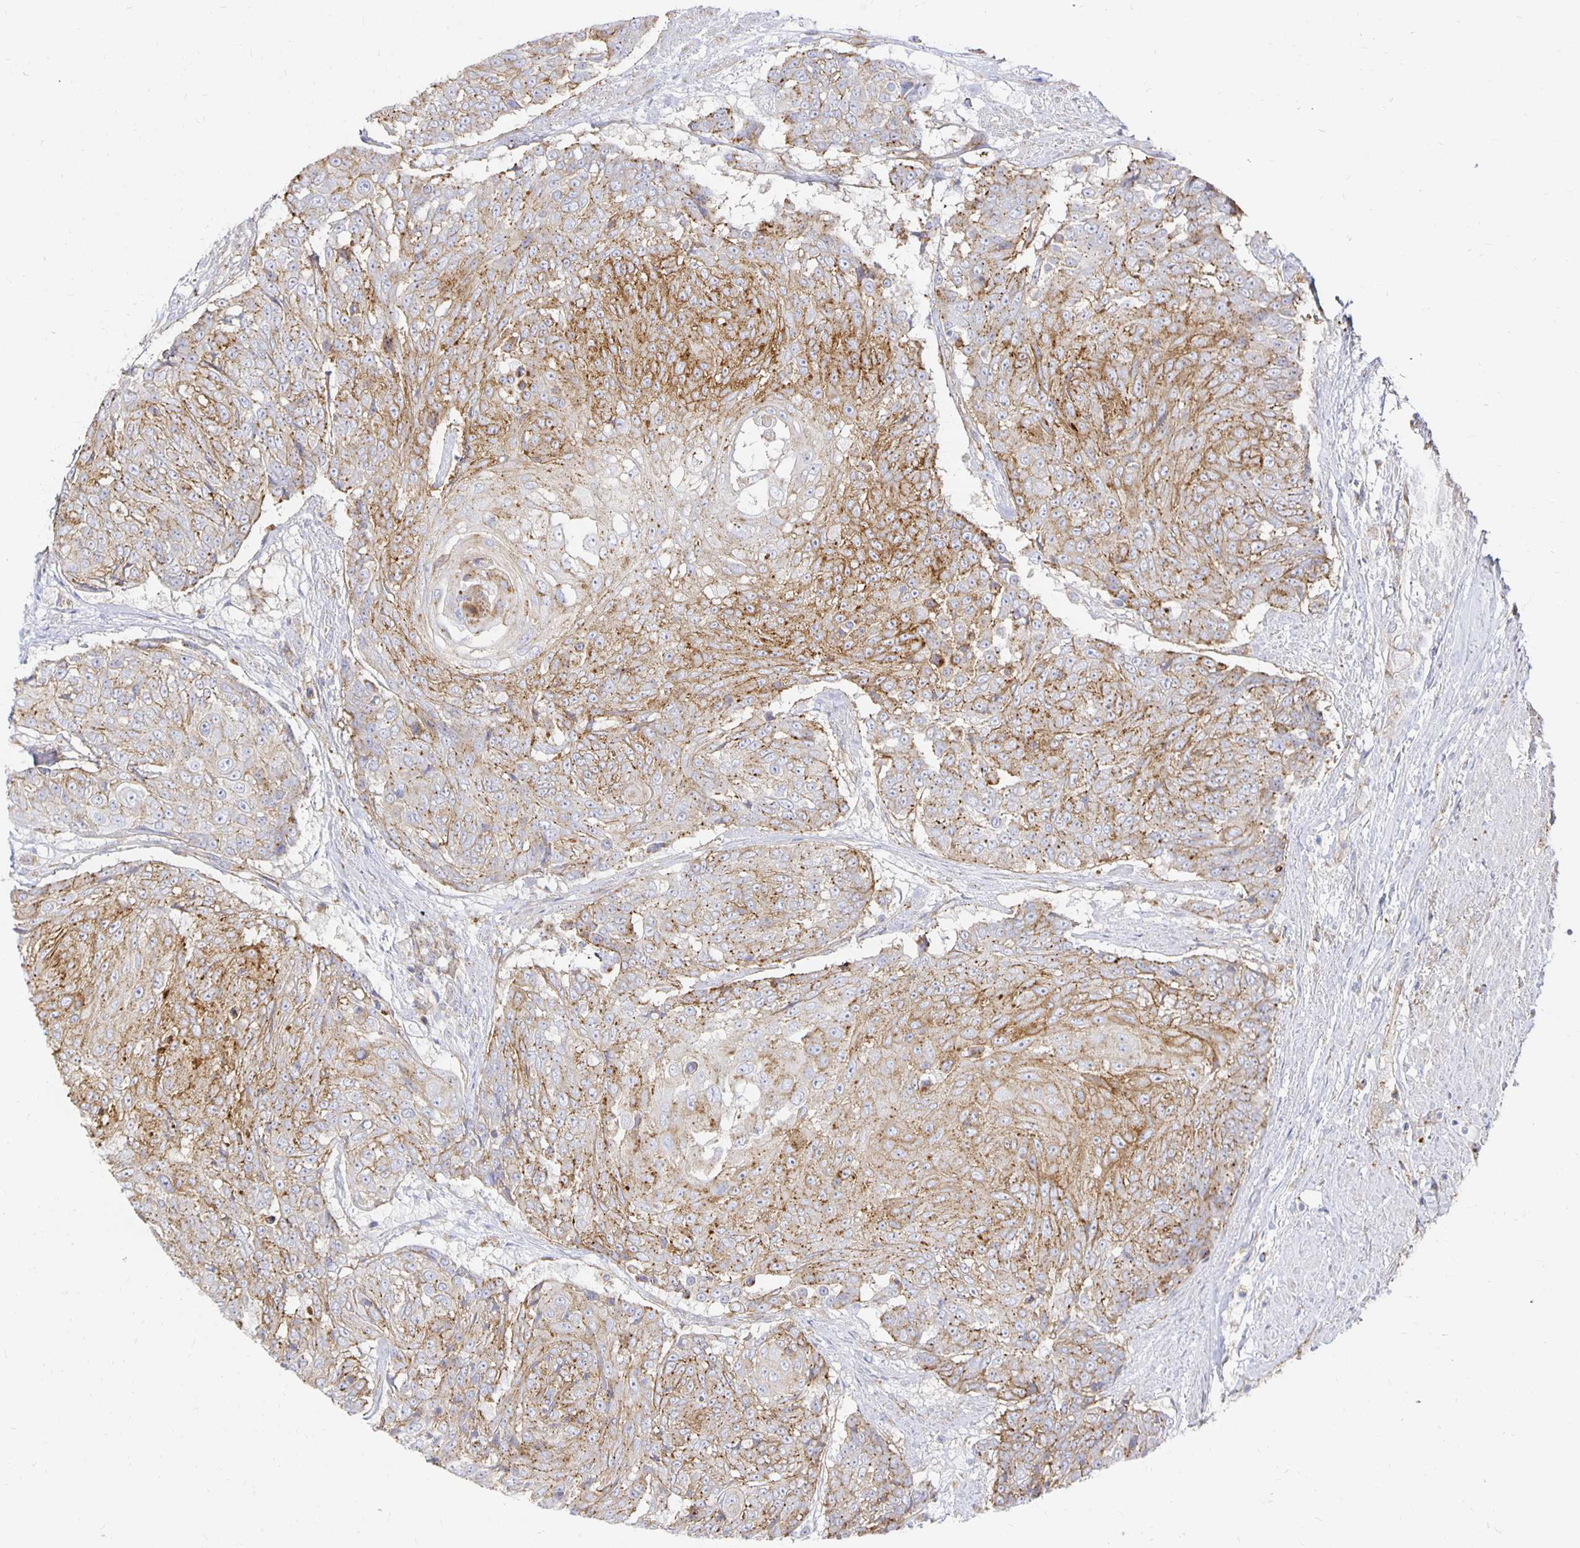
{"staining": {"intensity": "moderate", "quantity": "25%-75%", "location": "cytoplasmic/membranous"}, "tissue": "urothelial cancer", "cell_type": "Tumor cells", "image_type": "cancer", "snomed": [{"axis": "morphology", "description": "Urothelial carcinoma, High grade"}, {"axis": "topography", "description": "Urinary bladder"}], "caption": "High-grade urothelial carcinoma stained with a protein marker exhibits moderate staining in tumor cells.", "gene": "TAAR1", "patient": {"sex": "female", "age": 63}}